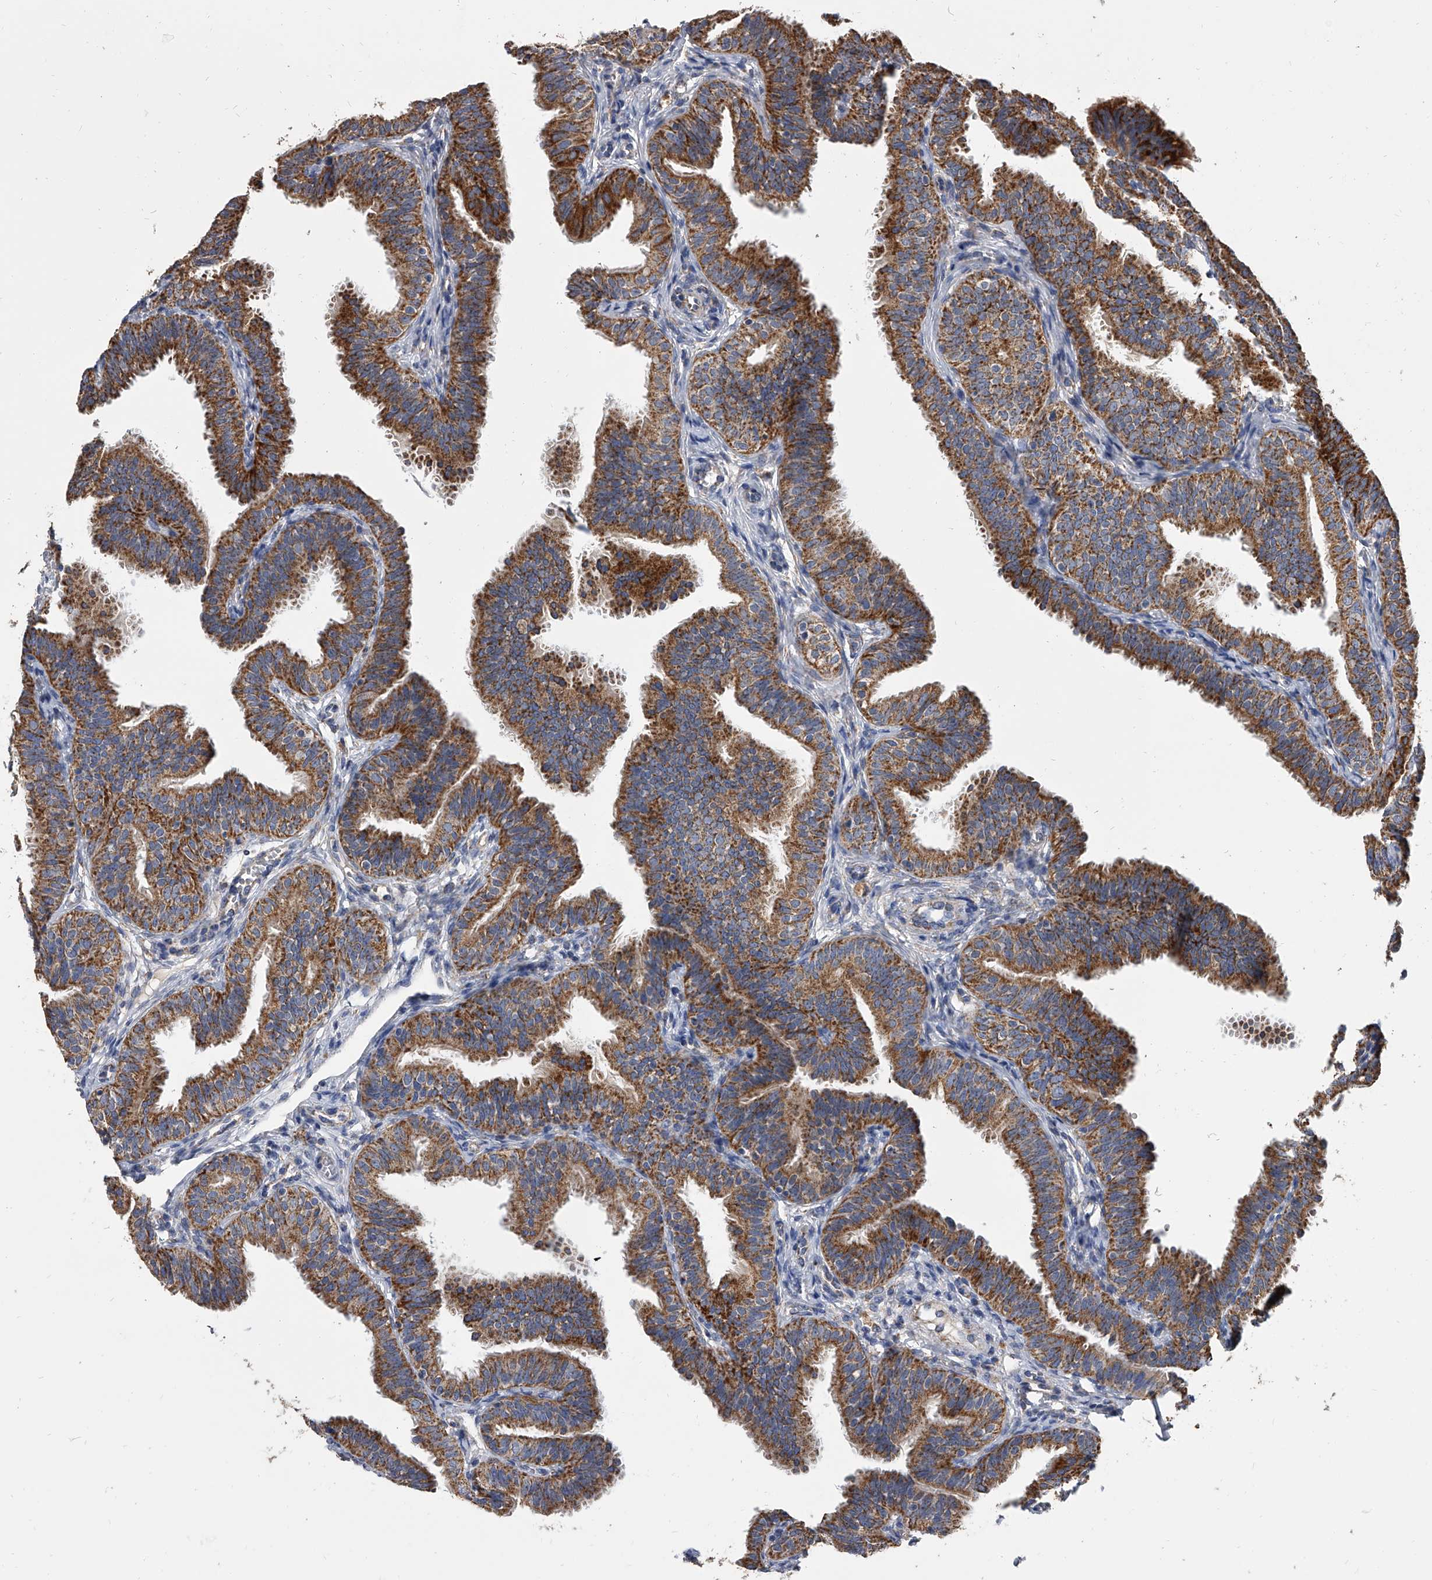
{"staining": {"intensity": "strong", "quantity": "25%-75%", "location": "cytoplasmic/membranous"}, "tissue": "fallopian tube", "cell_type": "Glandular cells", "image_type": "normal", "snomed": [{"axis": "morphology", "description": "Normal tissue, NOS"}, {"axis": "topography", "description": "Fallopian tube"}], "caption": "Immunohistochemistry (DAB) staining of benign human fallopian tube reveals strong cytoplasmic/membranous protein staining in approximately 25%-75% of glandular cells.", "gene": "MRPL28", "patient": {"sex": "female", "age": 35}}